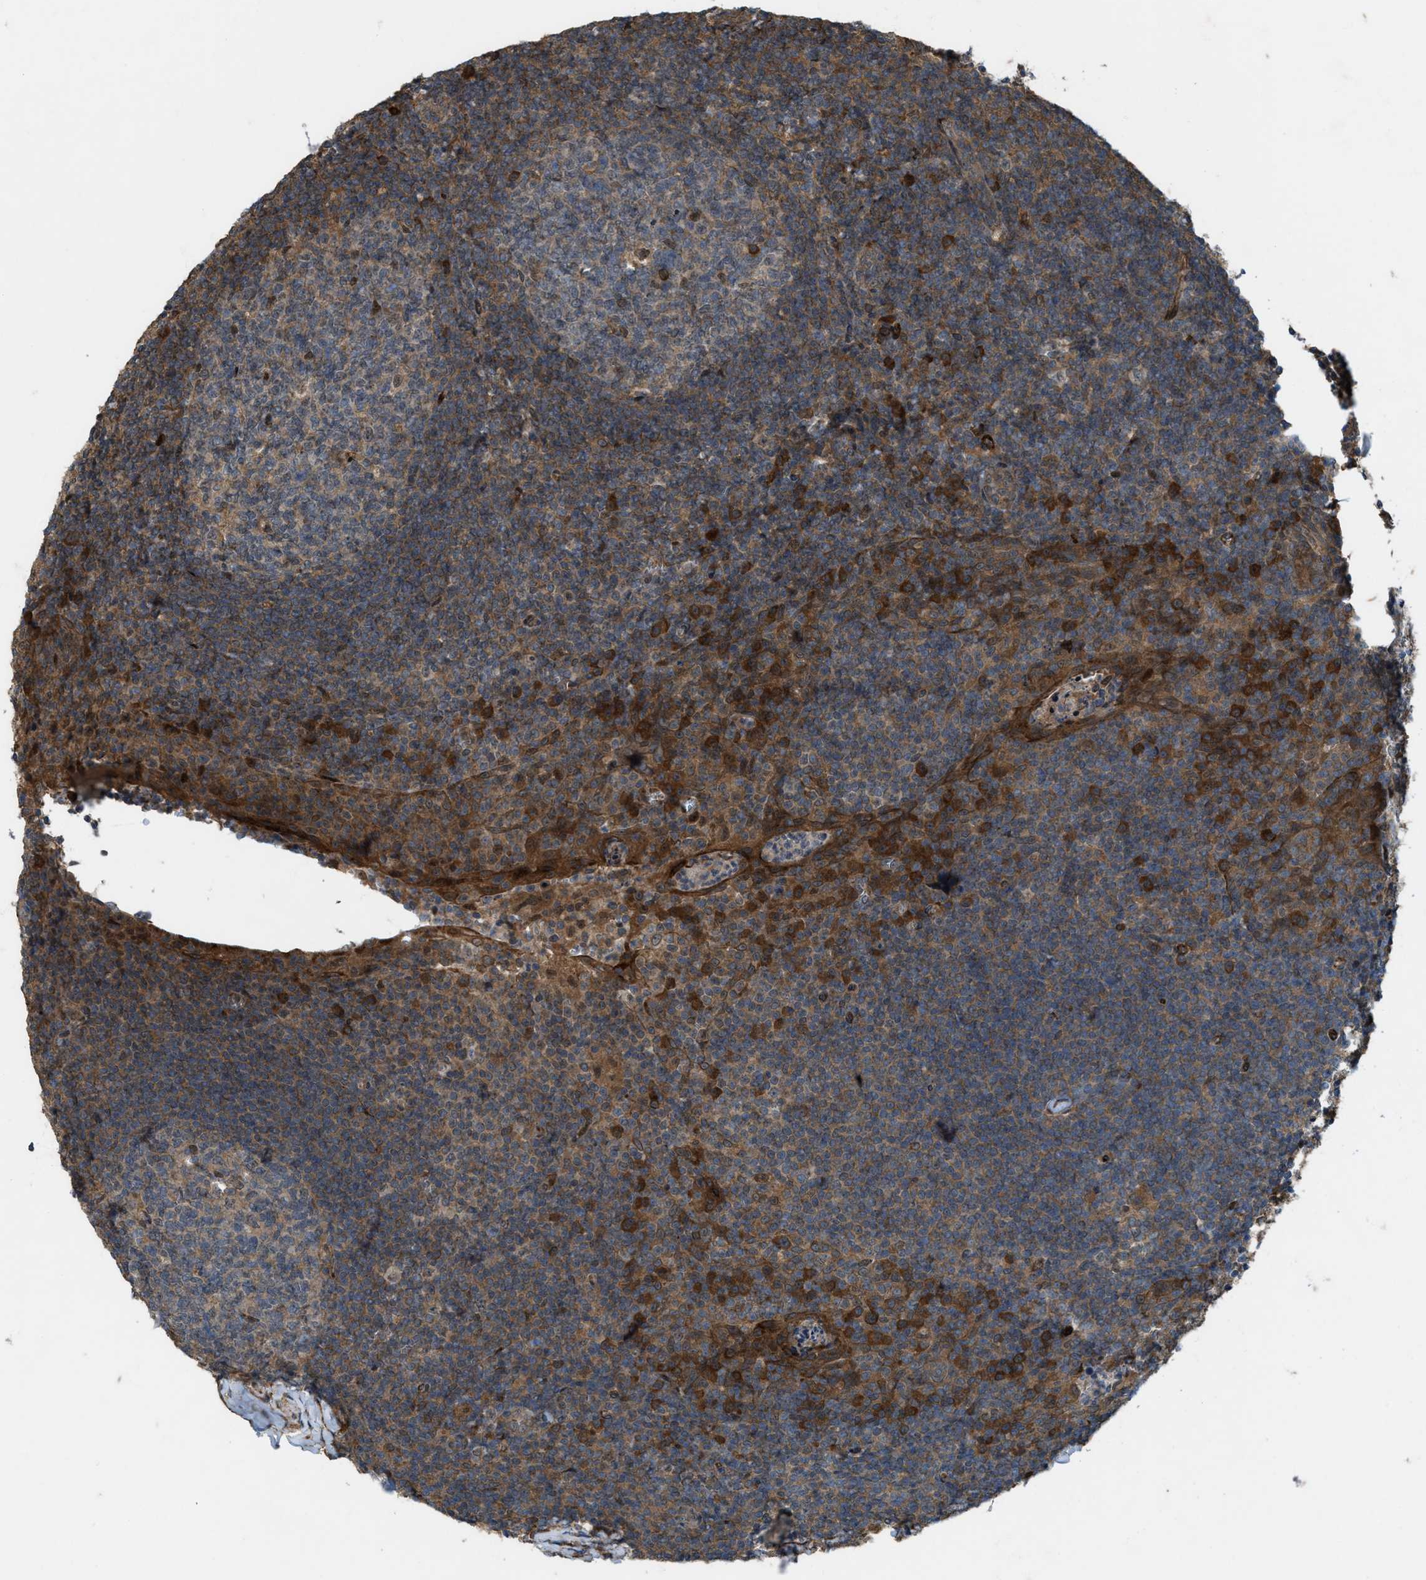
{"staining": {"intensity": "moderate", "quantity": ">75%", "location": "cytoplasmic/membranous"}, "tissue": "tonsil", "cell_type": "Germinal center cells", "image_type": "normal", "snomed": [{"axis": "morphology", "description": "Normal tissue, NOS"}, {"axis": "topography", "description": "Tonsil"}], "caption": "Moderate cytoplasmic/membranous expression for a protein is seen in approximately >75% of germinal center cells of unremarkable tonsil using immunohistochemistry.", "gene": "LRRC72", "patient": {"sex": "male", "age": 37}}